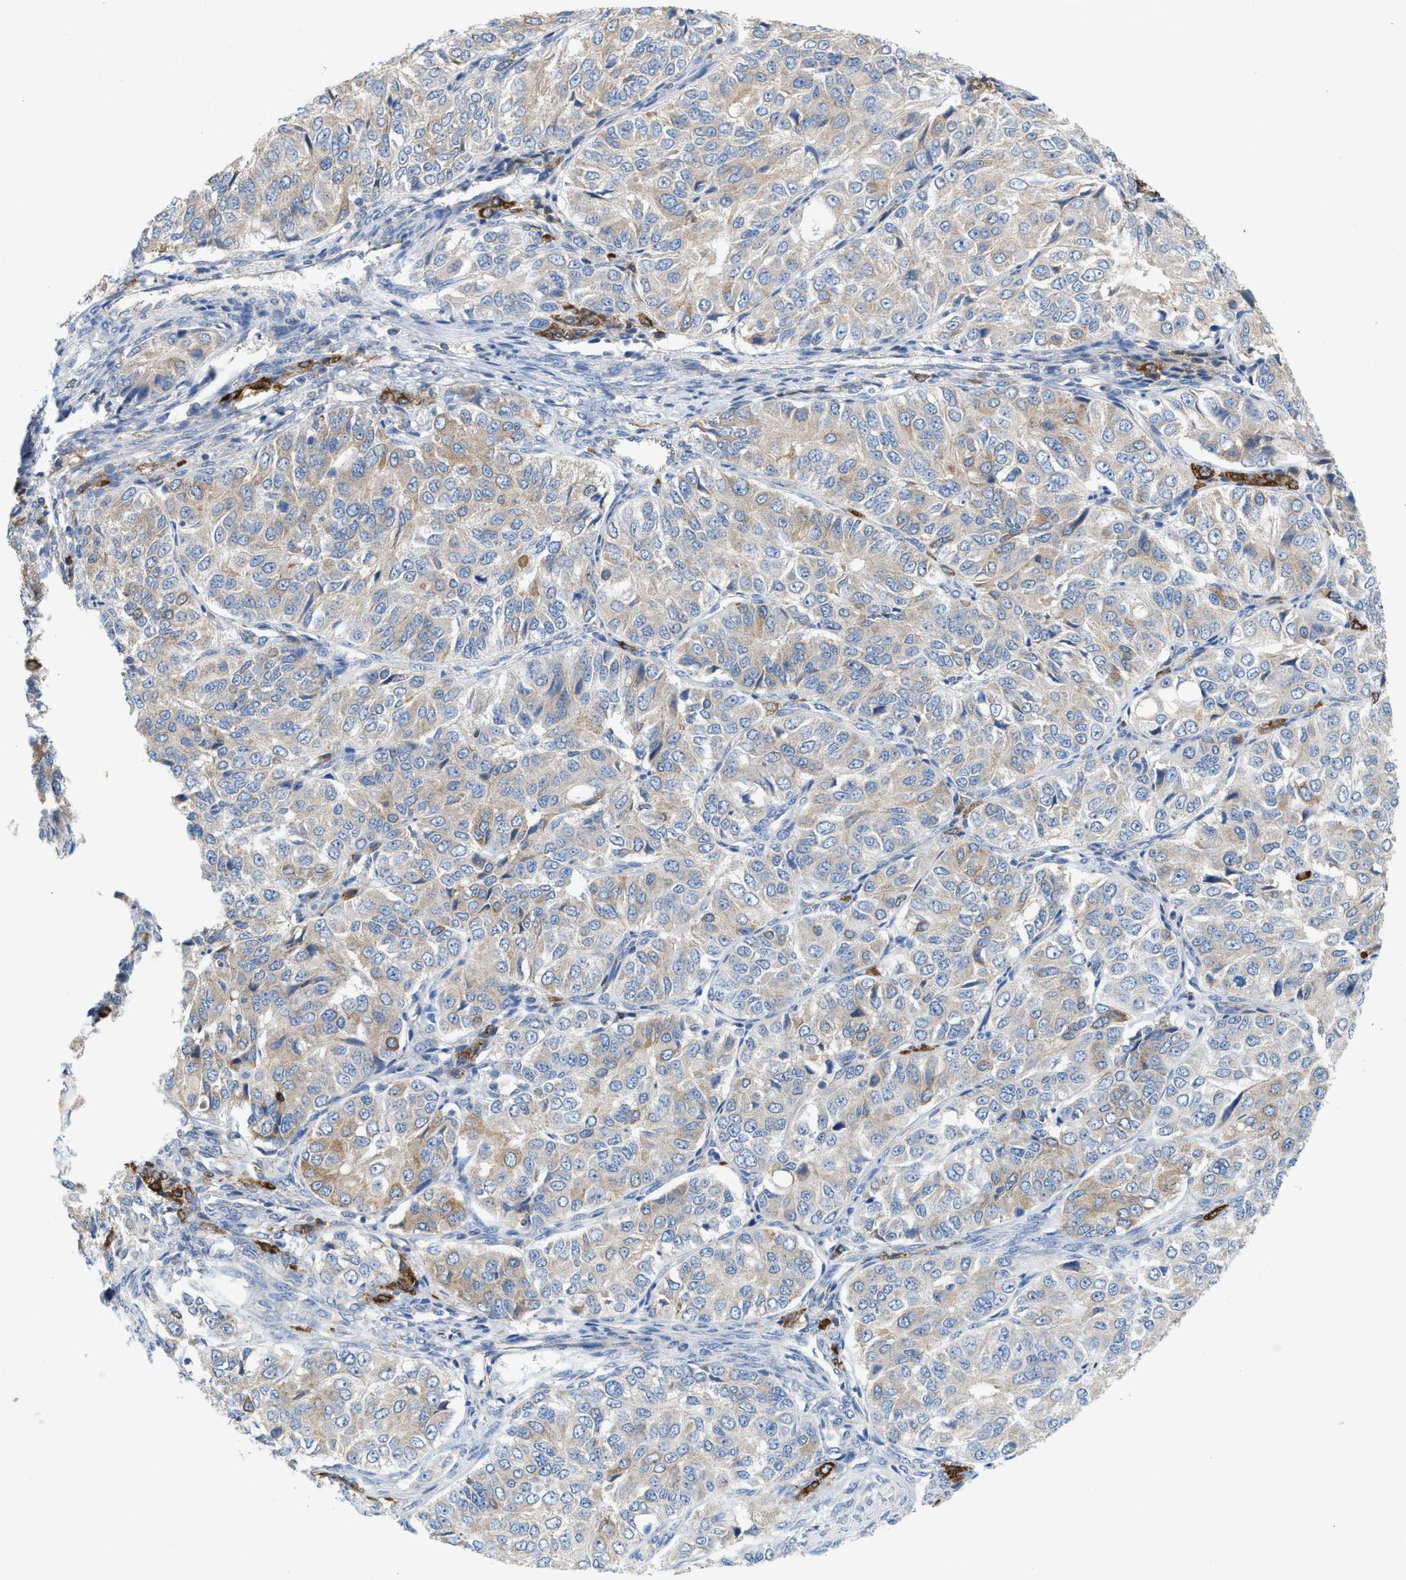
{"staining": {"intensity": "weak", "quantity": "<25%", "location": "cytoplasmic/membranous"}, "tissue": "ovarian cancer", "cell_type": "Tumor cells", "image_type": "cancer", "snomed": [{"axis": "morphology", "description": "Carcinoma, endometroid"}, {"axis": "topography", "description": "Ovary"}], "caption": "There is no significant expression in tumor cells of endometroid carcinoma (ovarian).", "gene": "DYNC2I1", "patient": {"sex": "female", "age": 51}}